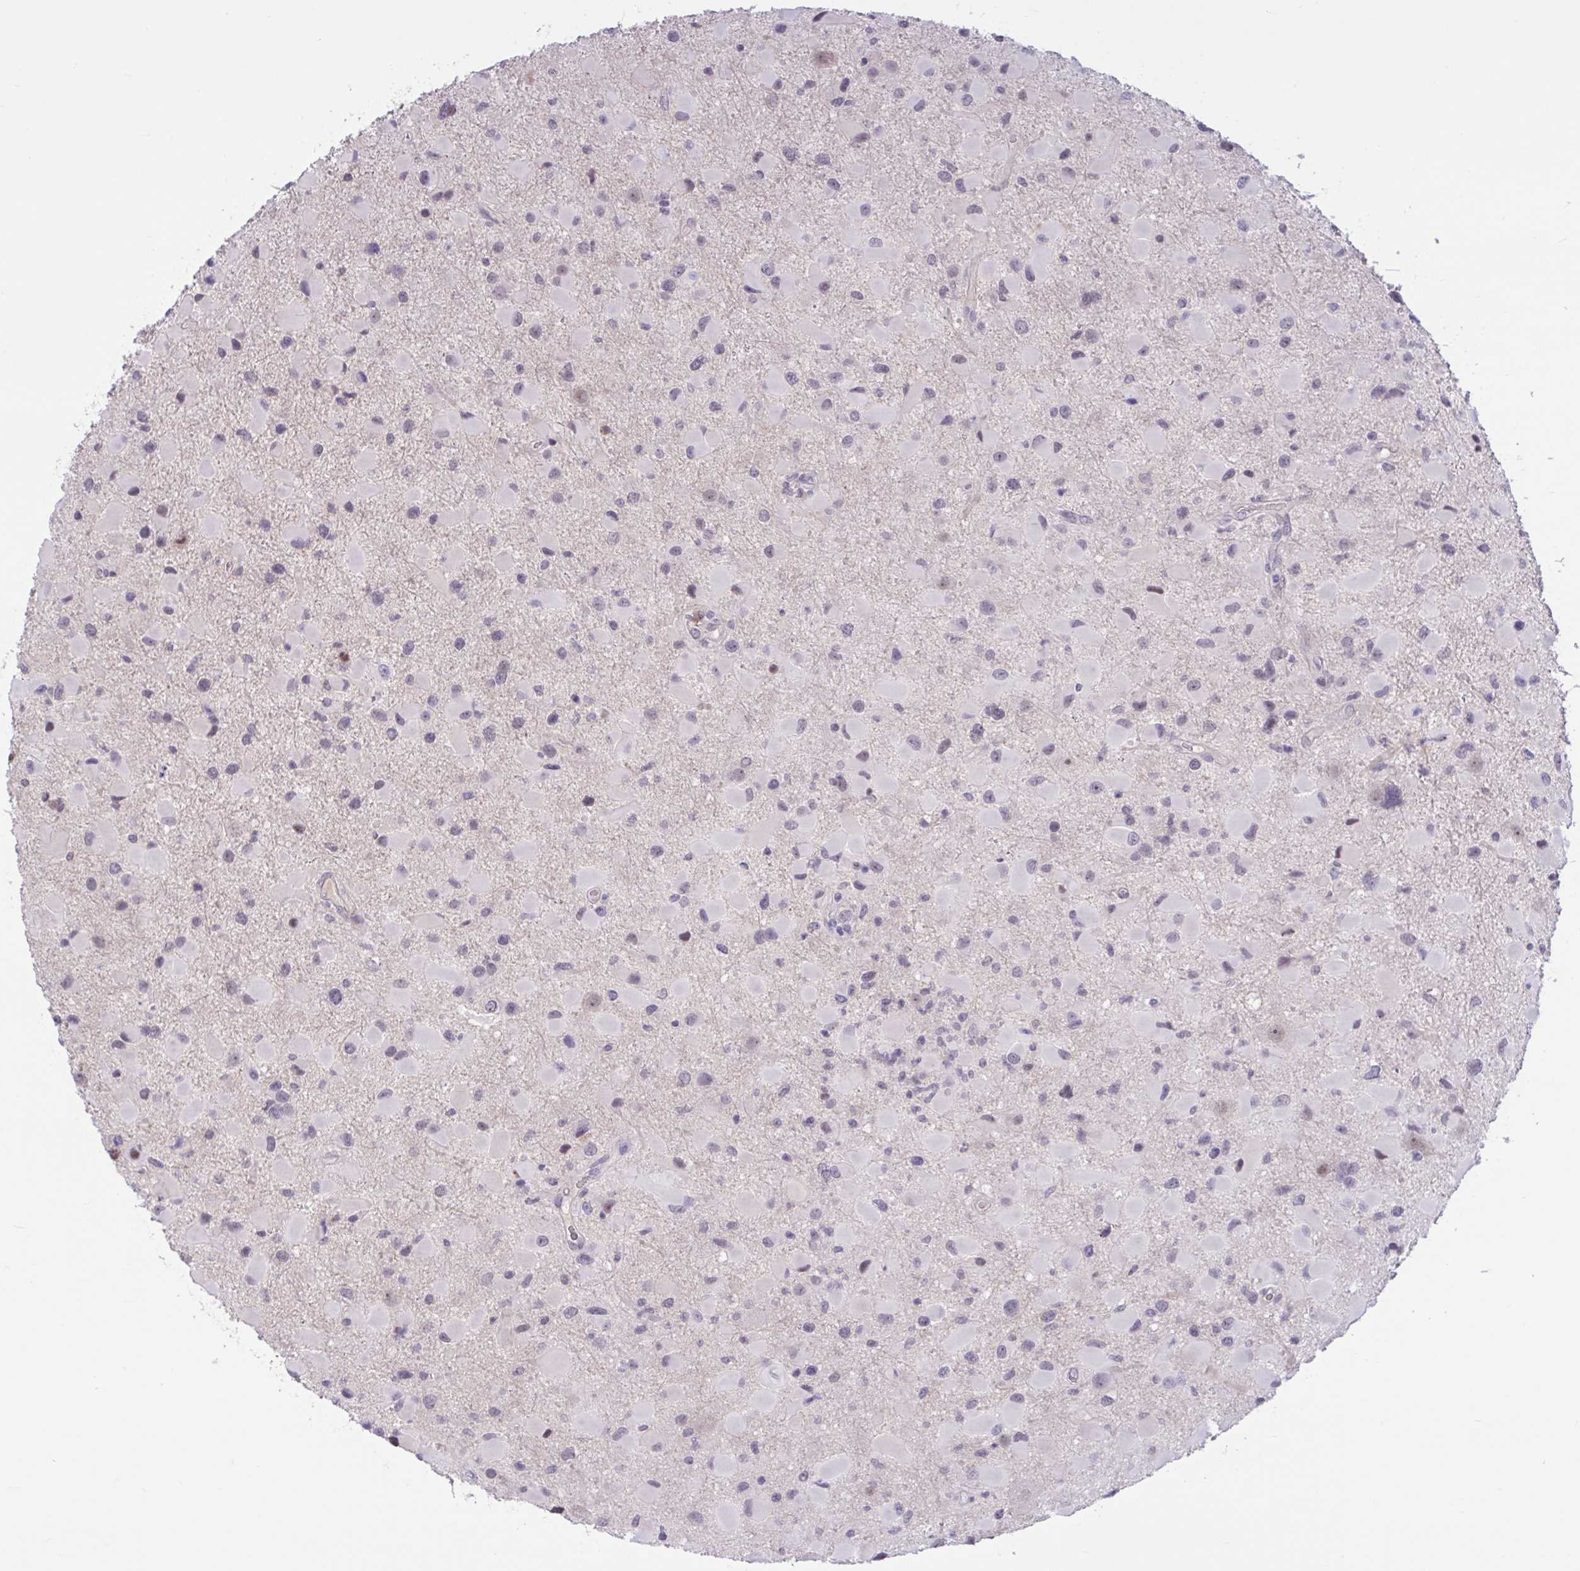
{"staining": {"intensity": "moderate", "quantity": "<25%", "location": "nuclear"}, "tissue": "glioma", "cell_type": "Tumor cells", "image_type": "cancer", "snomed": [{"axis": "morphology", "description": "Glioma, malignant, Low grade"}, {"axis": "topography", "description": "Brain"}], "caption": "High-power microscopy captured an immunohistochemistry (IHC) histopathology image of glioma, revealing moderate nuclear expression in about <25% of tumor cells.", "gene": "CNGB3", "patient": {"sex": "female", "age": 32}}